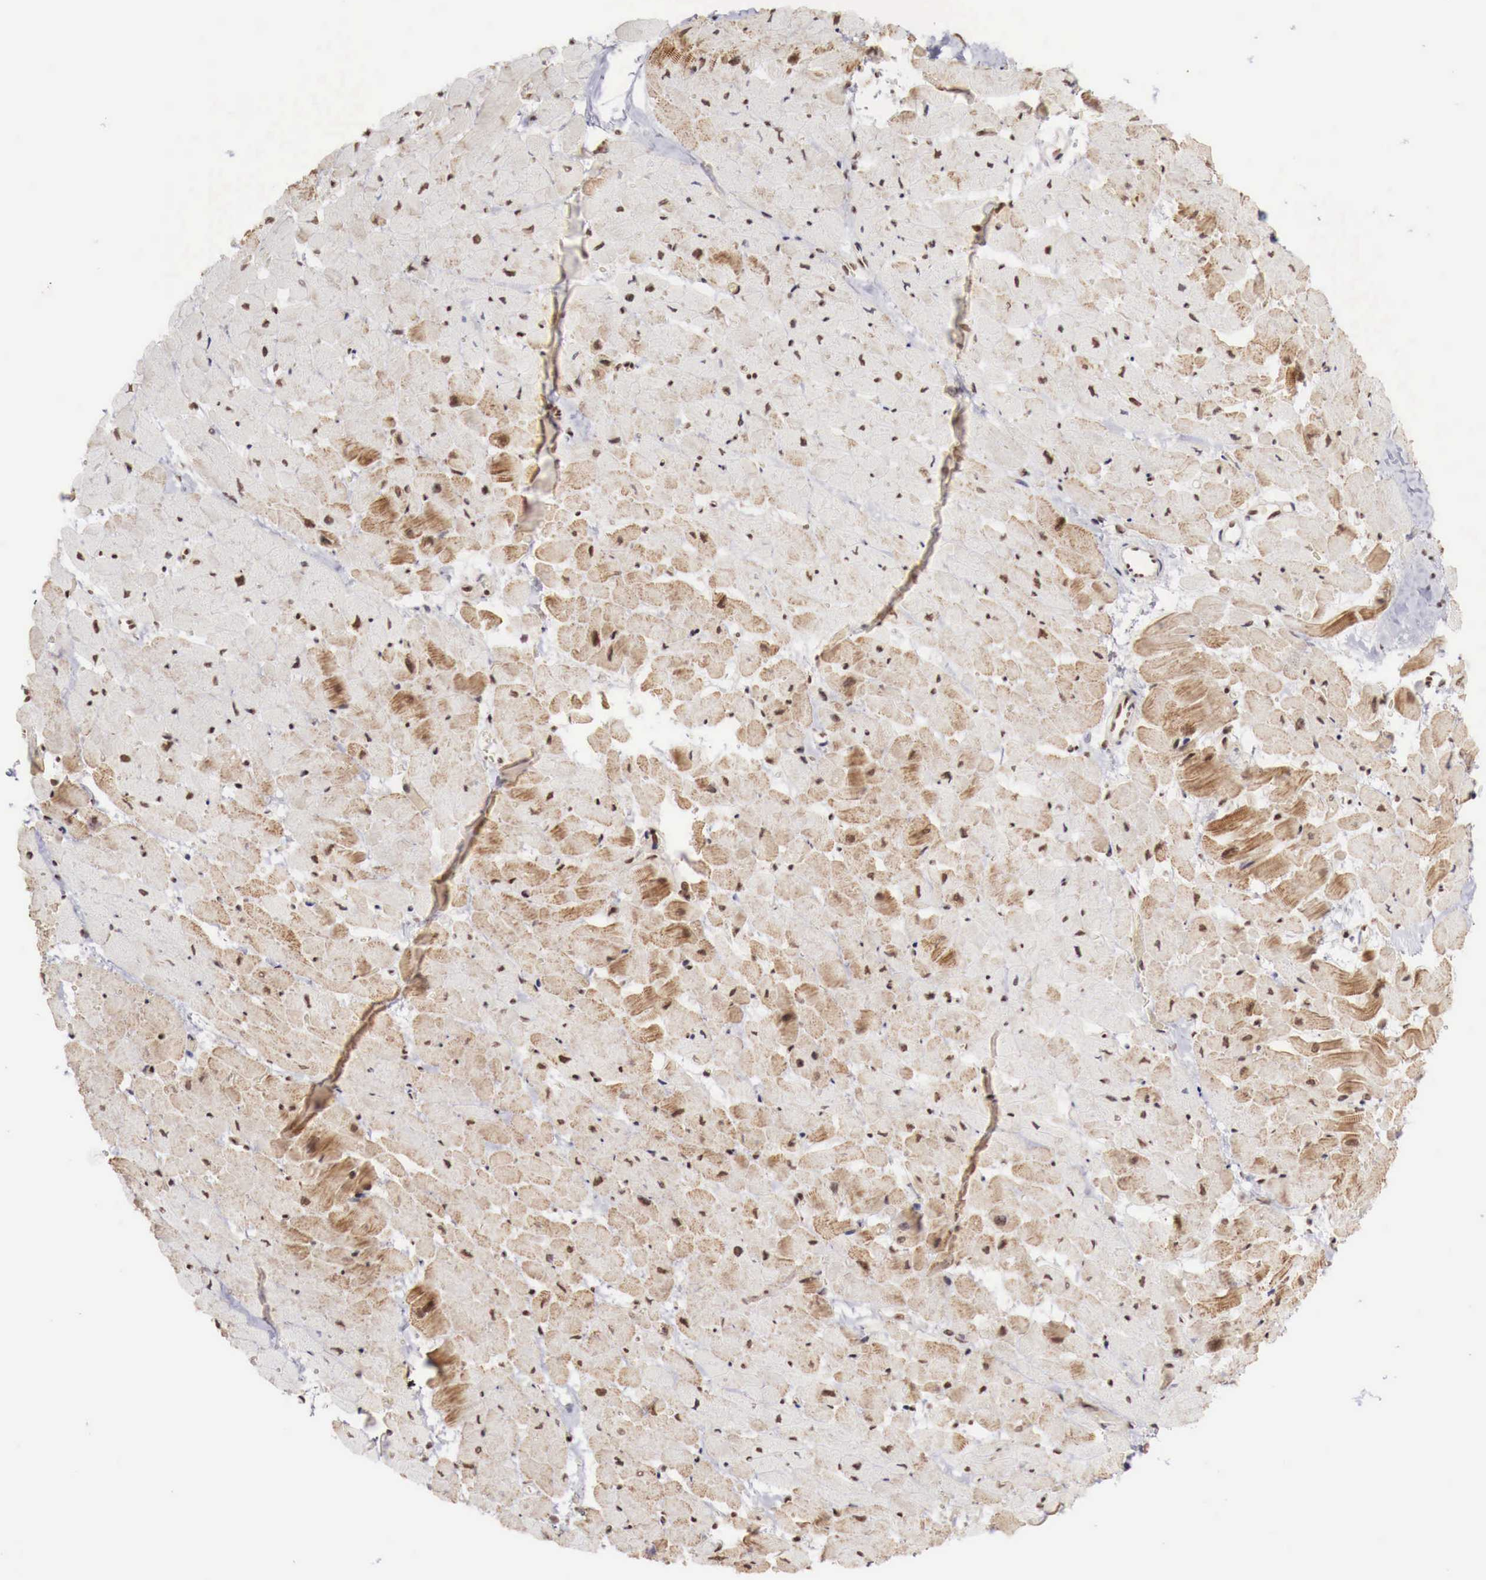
{"staining": {"intensity": "moderate", "quantity": "25%-75%", "location": "cytoplasmic/membranous,nuclear"}, "tissue": "heart muscle", "cell_type": "Cardiomyocytes", "image_type": "normal", "snomed": [{"axis": "morphology", "description": "Normal tissue, NOS"}, {"axis": "topography", "description": "Heart"}], "caption": "Human heart muscle stained with a brown dye shows moderate cytoplasmic/membranous,nuclear positive positivity in about 25%-75% of cardiomyocytes.", "gene": "PHF14", "patient": {"sex": "male", "age": 45}}